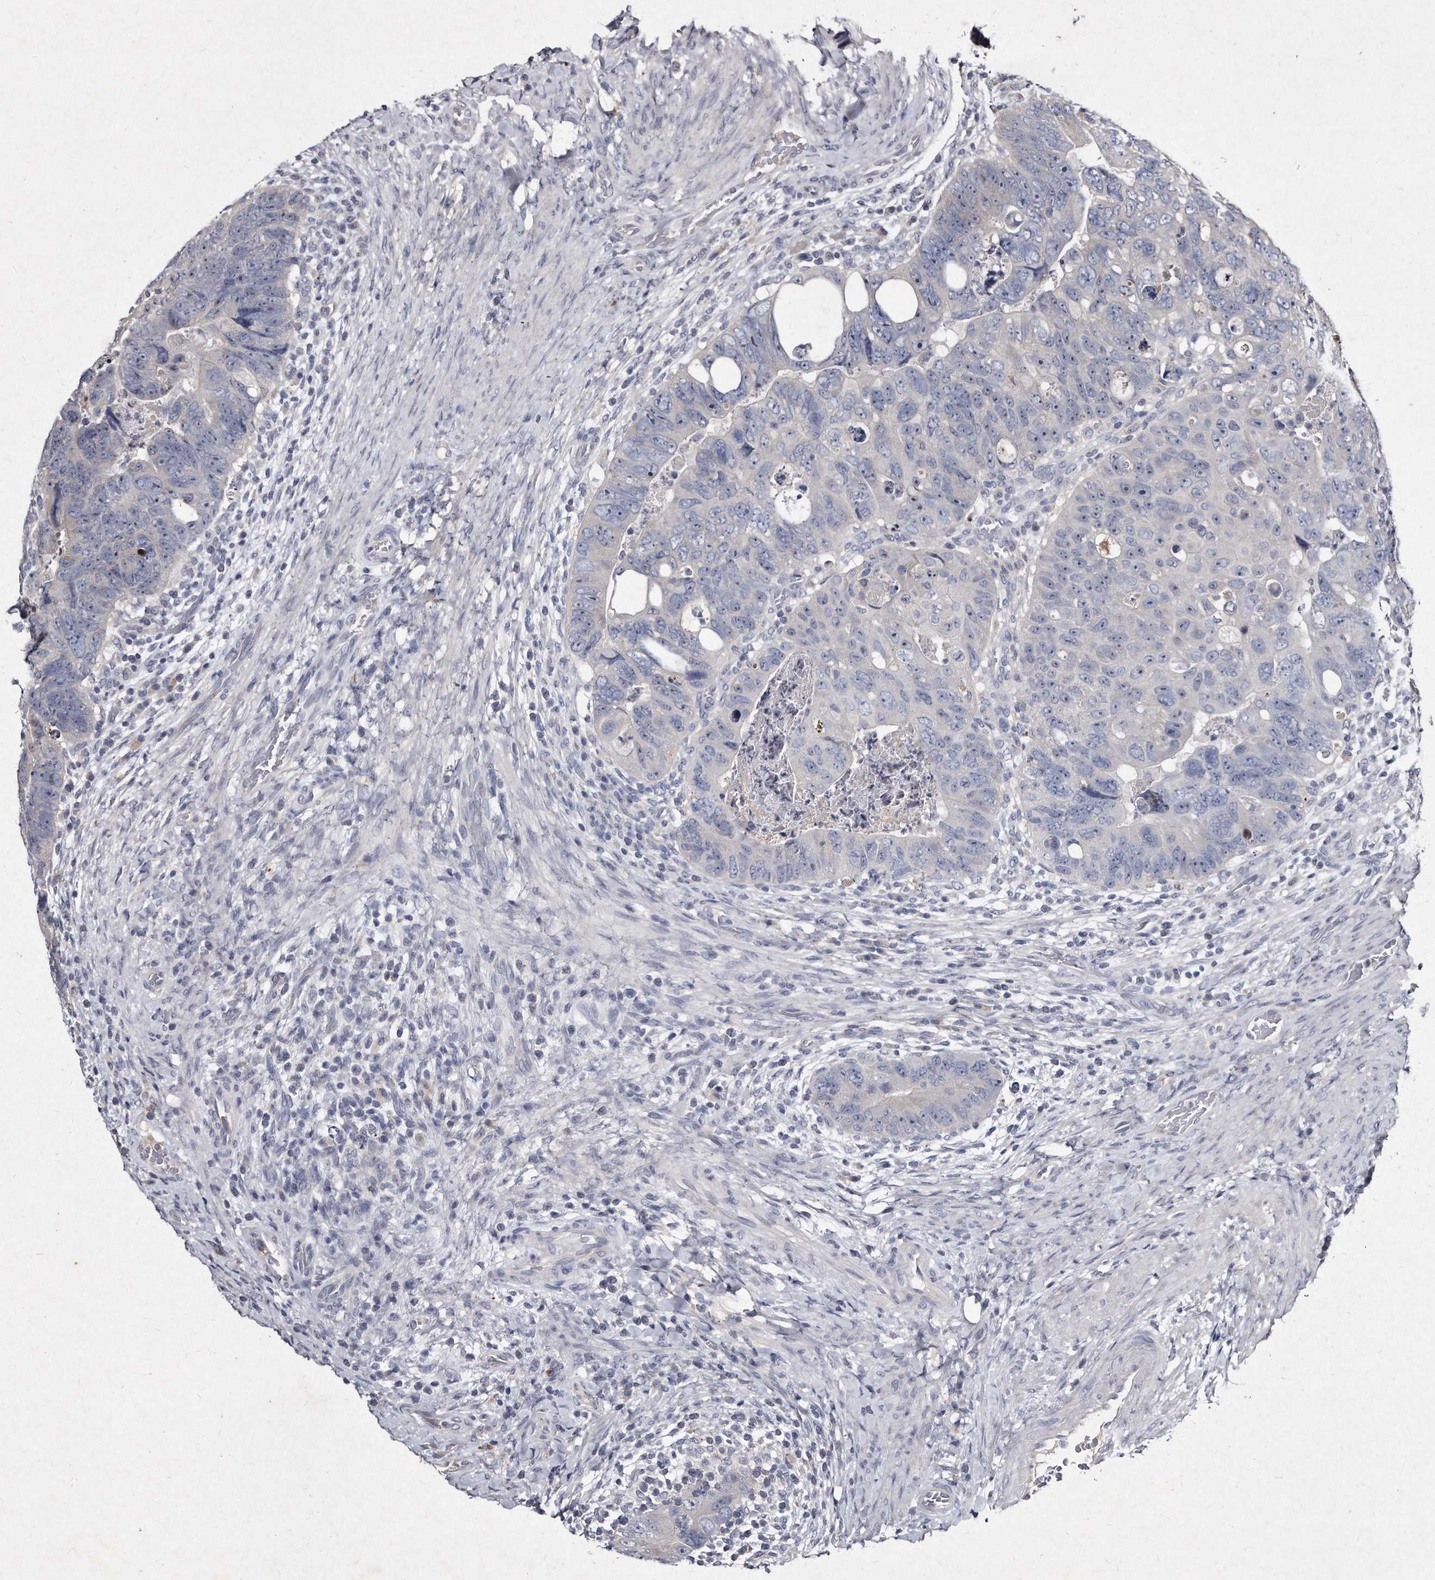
{"staining": {"intensity": "negative", "quantity": "none", "location": "none"}, "tissue": "colorectal cancer", "cell_type": "Tumor cells", "image_type": "cancer", "snomed": [{"axis": "morphology", "description": "Adenocarcinoma, NOS"}, {"axis": "topography", "description": "Rectum"}], "caption": "Immunohistochemistry image of human colorectal adenocarcinoma stained for a protein (brown), which shows no staining in tumor cells.", "gene": "KLHDC3", "patient": {"sex": "male", "age": 59}}